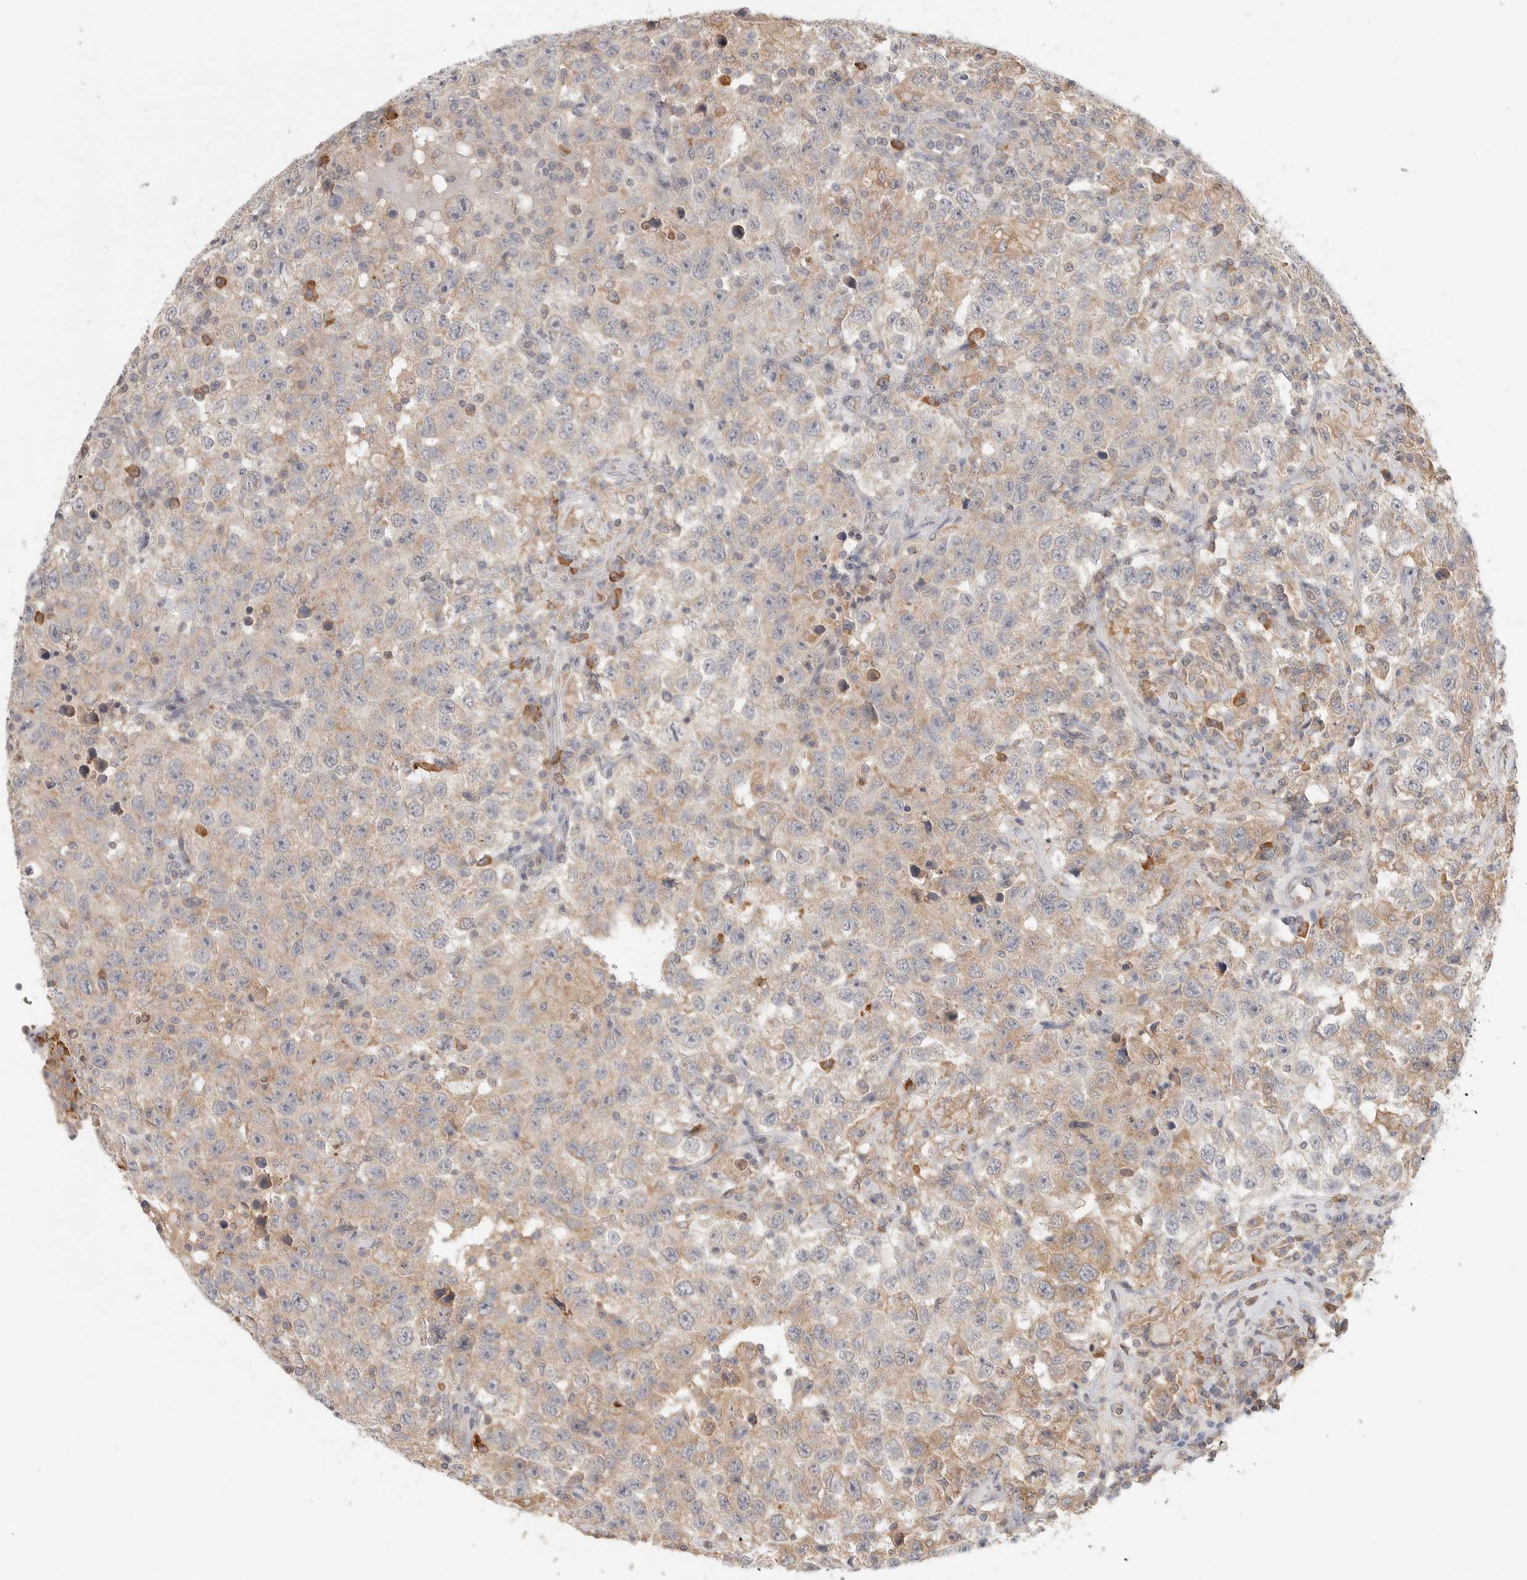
{"staining": {"intensity": "weak", "quantity": ">75%", "location": "cytoplasmic/membranous"}, "tissue": "testis cancer", "cell_type": "Tumor cells", "image_type": "cancer", "snomed": [{"axis": "morphology", "description": "Seminoma, NOS"}, {"axis": "topography", "description": "Testis"}], "caption": "High-power microscopy captured an immunohistochemistry (IHC) histopathology image of testis cancer, revealing weak cytoplasmic/membranous staining in approximately >75% of tumor cells.", "gene": "SLC25A36", "patient": {"sex": "male", "age": 41}}